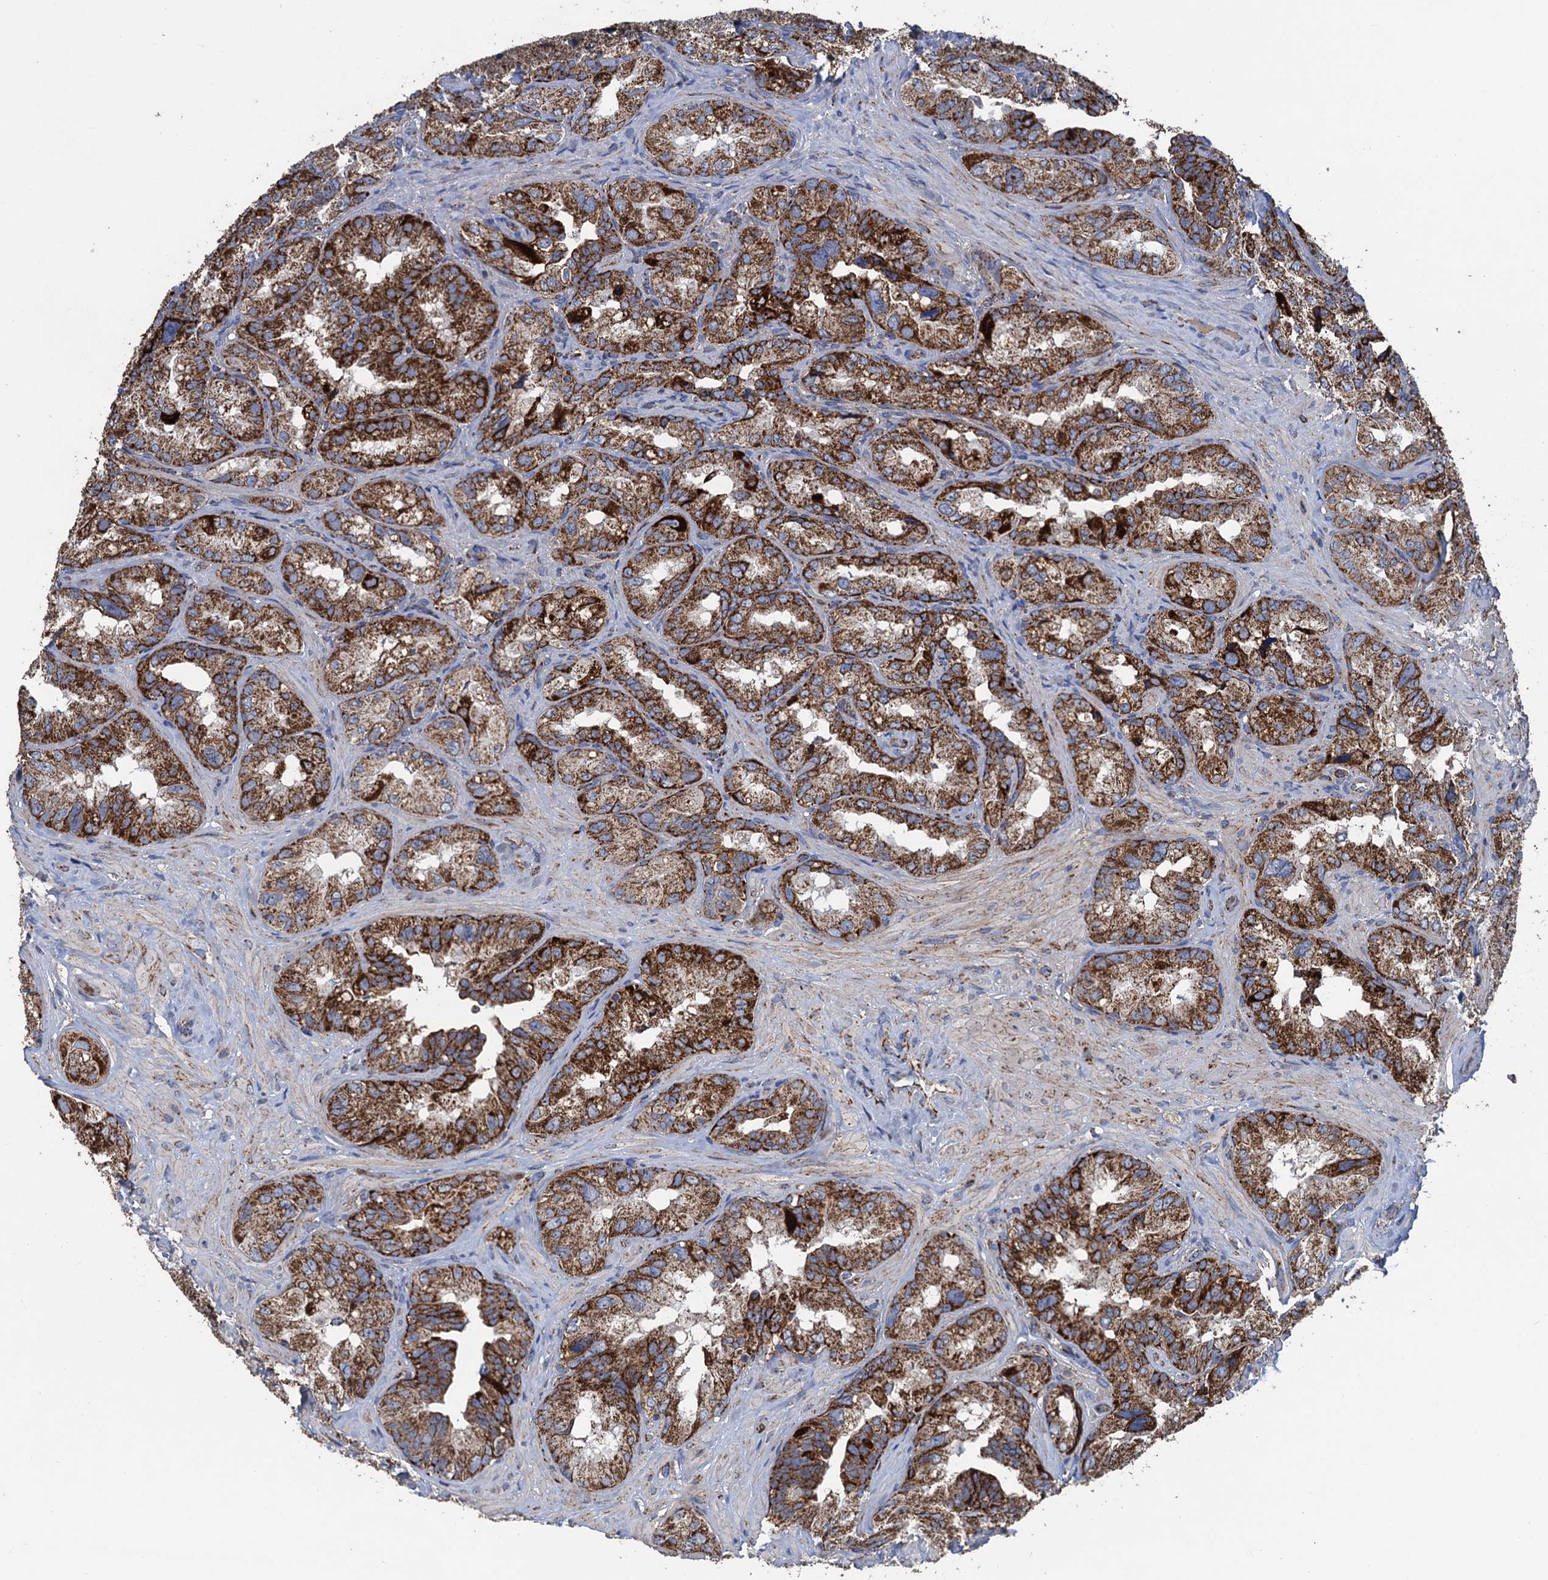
{"staining": {"intensity": "strong", "quantity": ">75%", "location": "cytoplasmic/membranous"}, "tissue": "seminal vesicle", "cell_type": "Glandular cells", "image_type": "normal", "snomed": [{"axis": "morphology", "description": "Normal tissue, NOS"}, {"axis": "topography", "description": "Seminal veicle"}, {"axis": "topography", "description": "Peripheral nerve tissue"}], "caption": "DAB immunohistochemical staining of unremarkable human seminal vesicle exhibits strong cytoplasmic/membranous protein staining in about >75% of glandular cells.", "gene": "DGLUCY", "patient": {"sex": "male", "age": 67}}